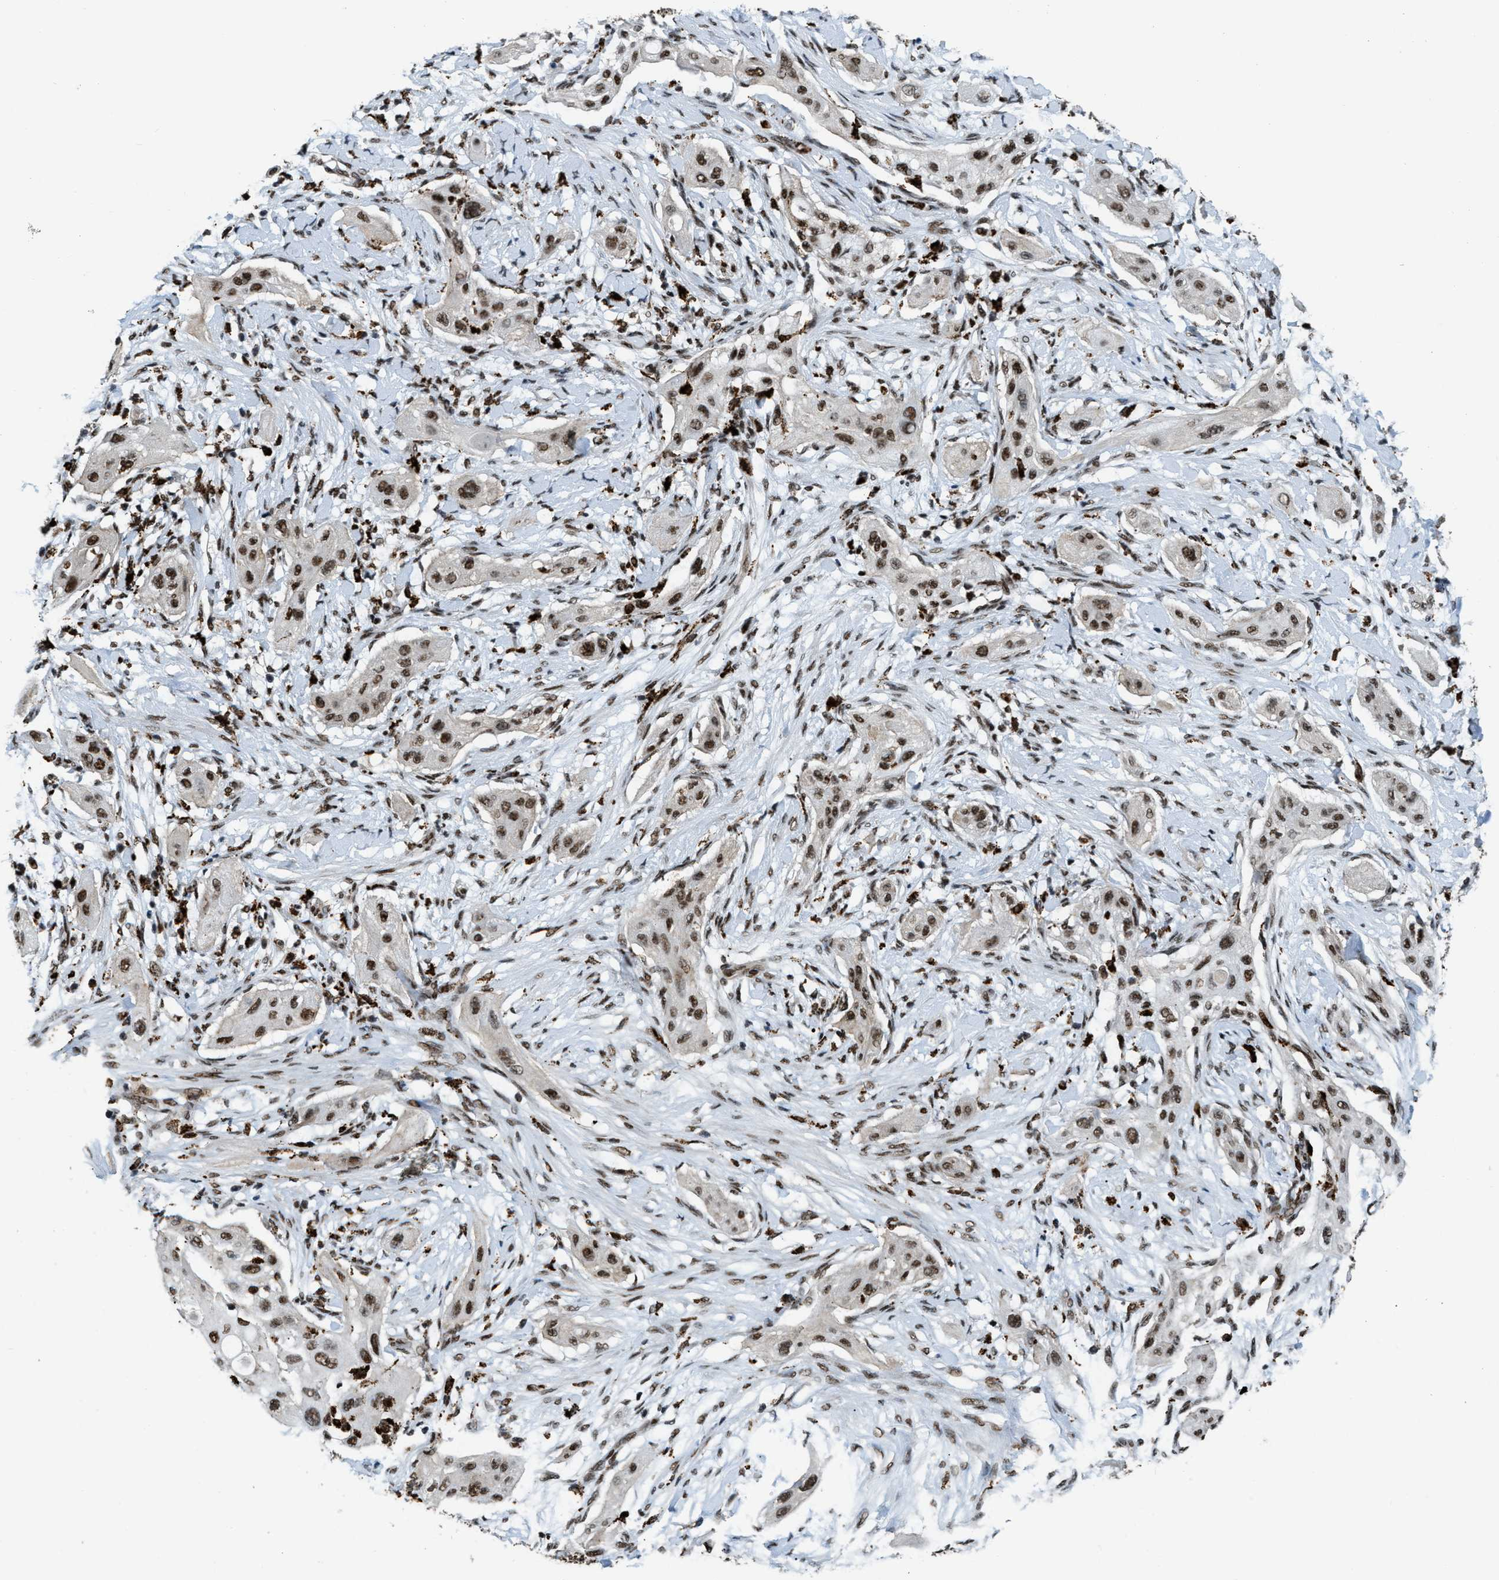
{"staining": {"intensity": "strong", "quantity": ">75%", "location": "nuclear"}, "tissue": "lung cancer", "cell_type": "Tumor cells", "image_type": "cancer", "snomed": [{"axis": "morphology", "description": "Squamous cell carcinoma, NOS"}, {"axis": "topography", "description": "Lung"}], "caption": "Immunohistochemistry histopathology image of human lung cancer stained for a protein (brown), which reveals high levels of strong nuclear staining in approximately >75% of tumor cells.", "gene": "NUMA1", "patient": {"sex": "female", "age": 47}}